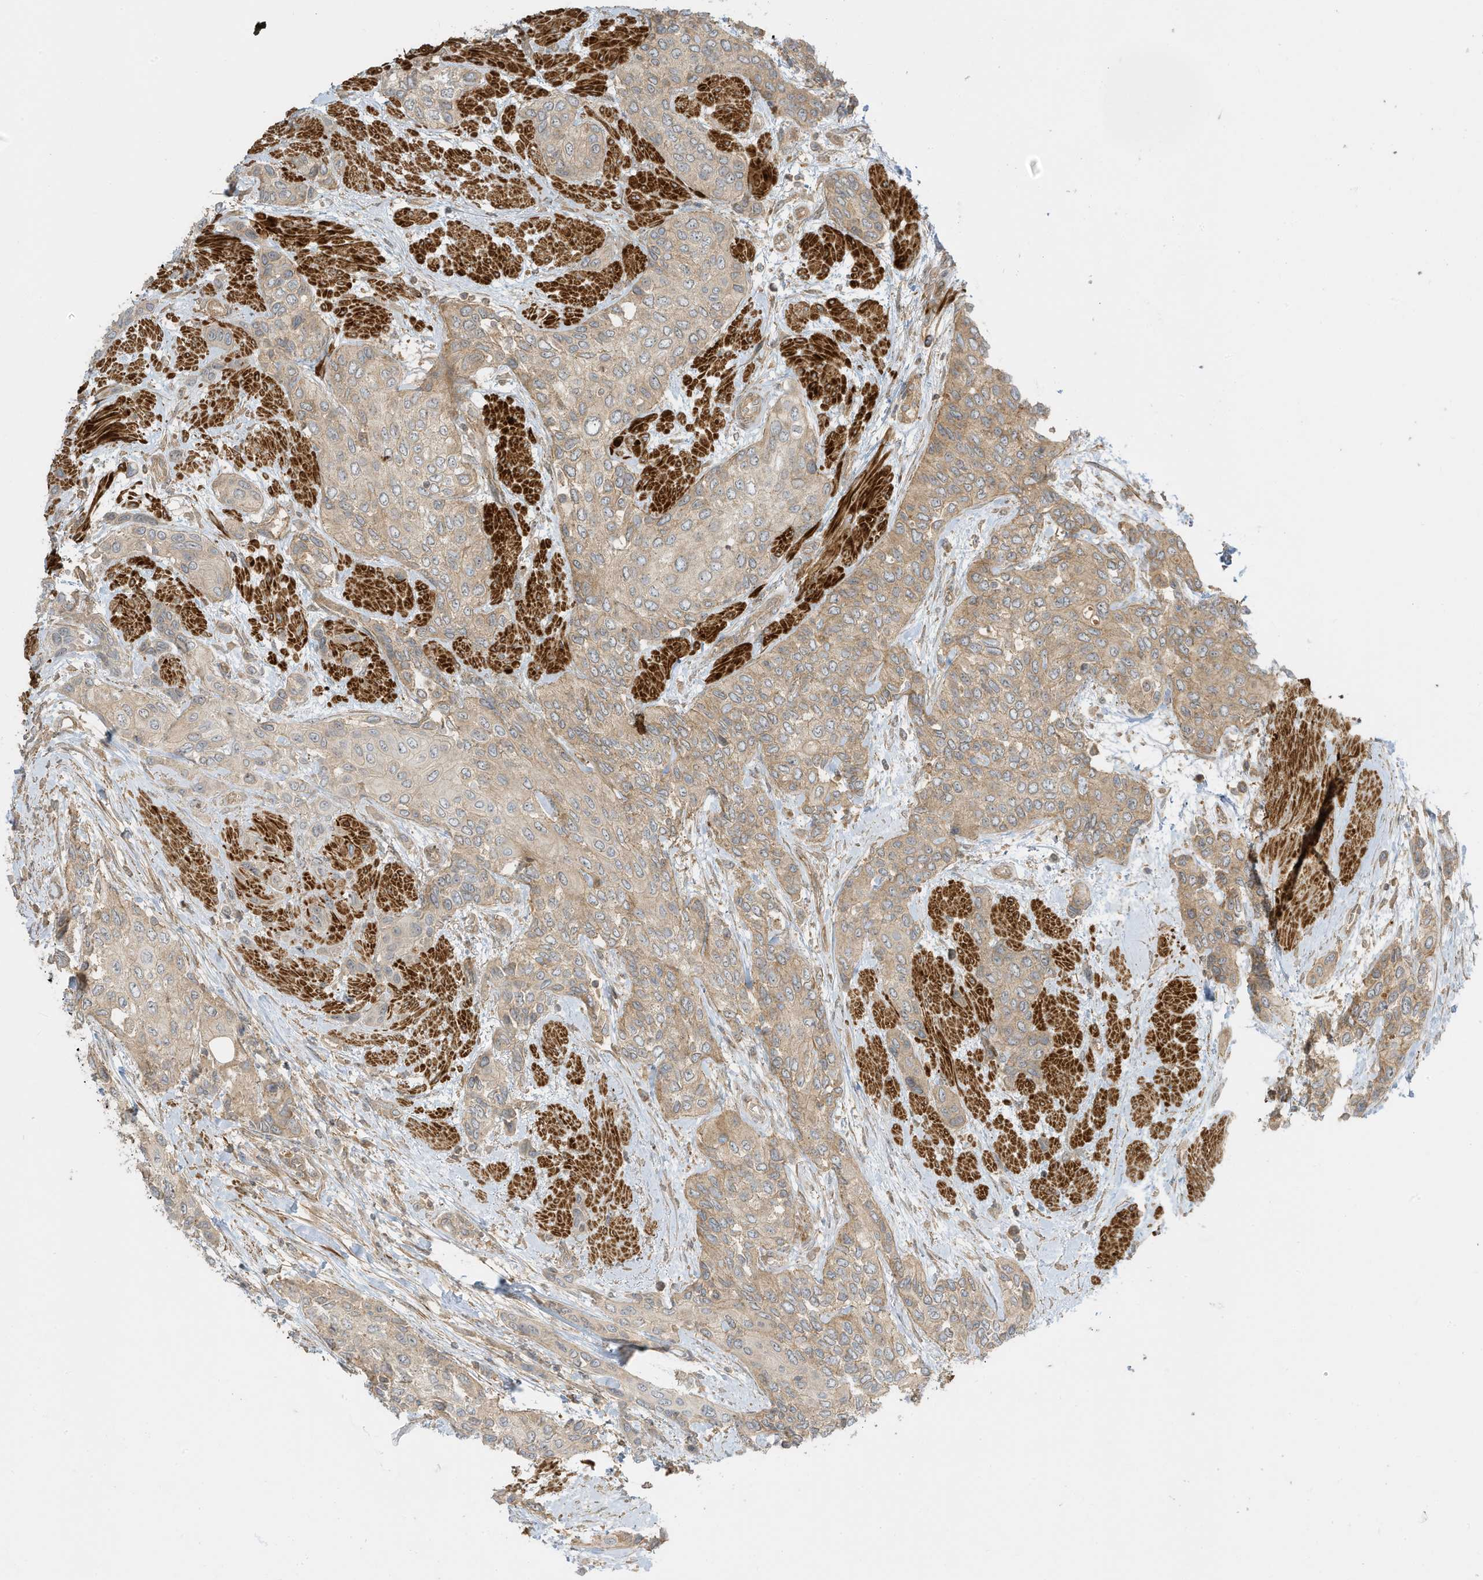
{"staining": {"intensity": "weak", "quantity": ">75%", "location": "cytoplasmic/membranous"}, "tissue": "urothelial cancer", "cell_type": "Tumor cells", "image_type": "cancer", "snomed": [{"axis": "morphology", "description": "Normal tissue, NOS"}, {"axis": "morphology", "description": "Urothelial carcinoma, High grade"}, {"axis": "topography", "description": "Vascular tissue"}, {"axis": "topography", "description": "Urinary bladder"}], "caption": "This micrograph reveals immunohistochemistry (IHC) staining of human urothelial cancer, with low weak cytoplasmic/membranous expression in about >75% of tumor cells.", "gene": "ENTR1", "patient": {"sex": "female", "age": 56}}